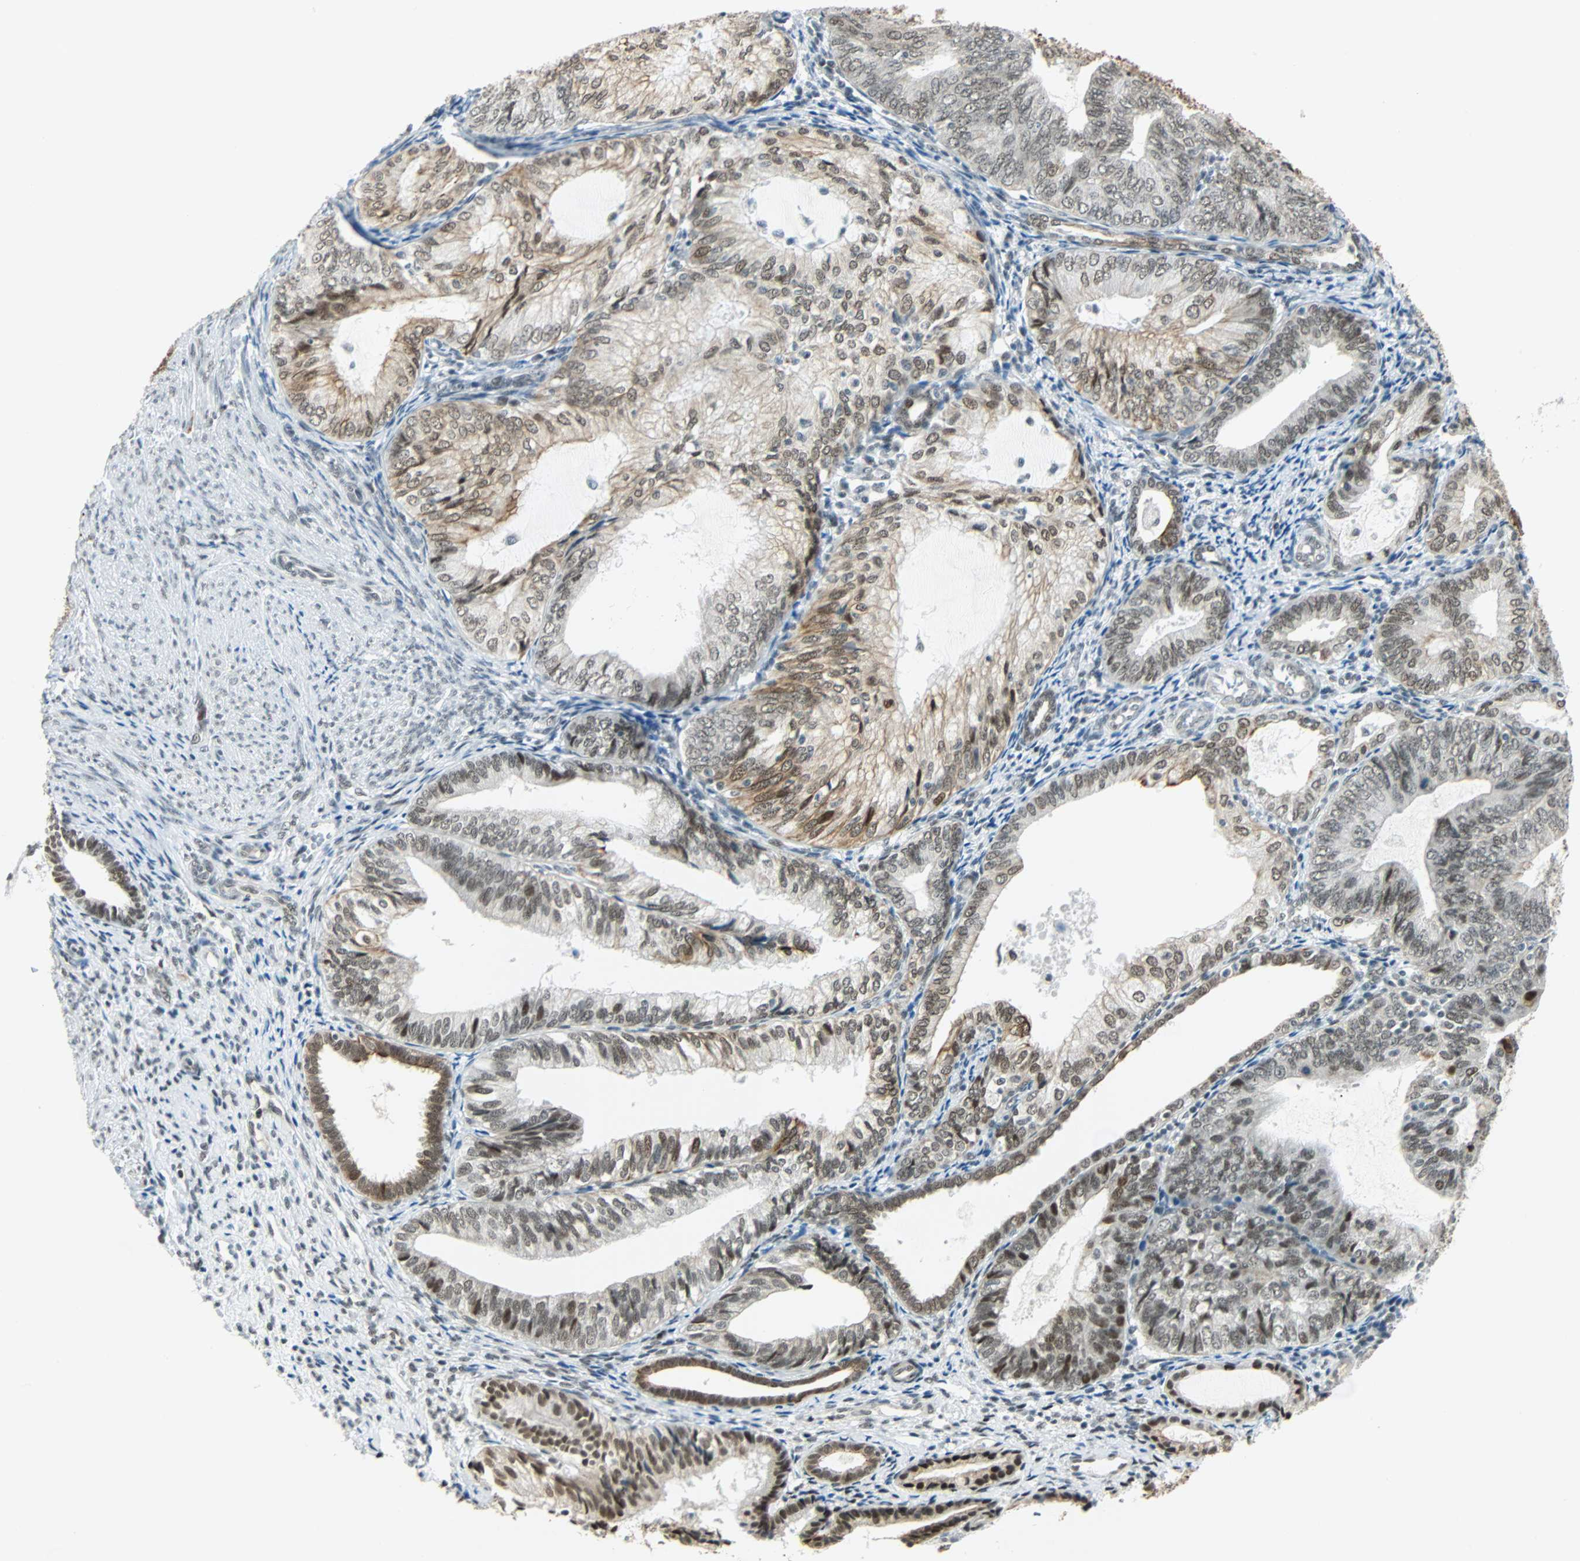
{"staining": {"intensity": "strong", "quantity": "25%-75%", "location": "cytoplasmic/membranous,nuclear"}, "tissue": "endometrial cancer", "cell_type": "Tumor cells", "image_type": "cancer", "snomed": [{"axis": "morphology", "description": "Adenocarcinoma, NOS"}, {"axis": "topography", "description": "Endometrium"}], "caption": "Protein analysis of endometrial adenocarcinoma tissue exhibits strong cytoplasmic/membranous and nuclear positivity in about 25%-75% of tumor cells.", "gene": "NELFE", "patient": {"sex": "female", "age": 81}}